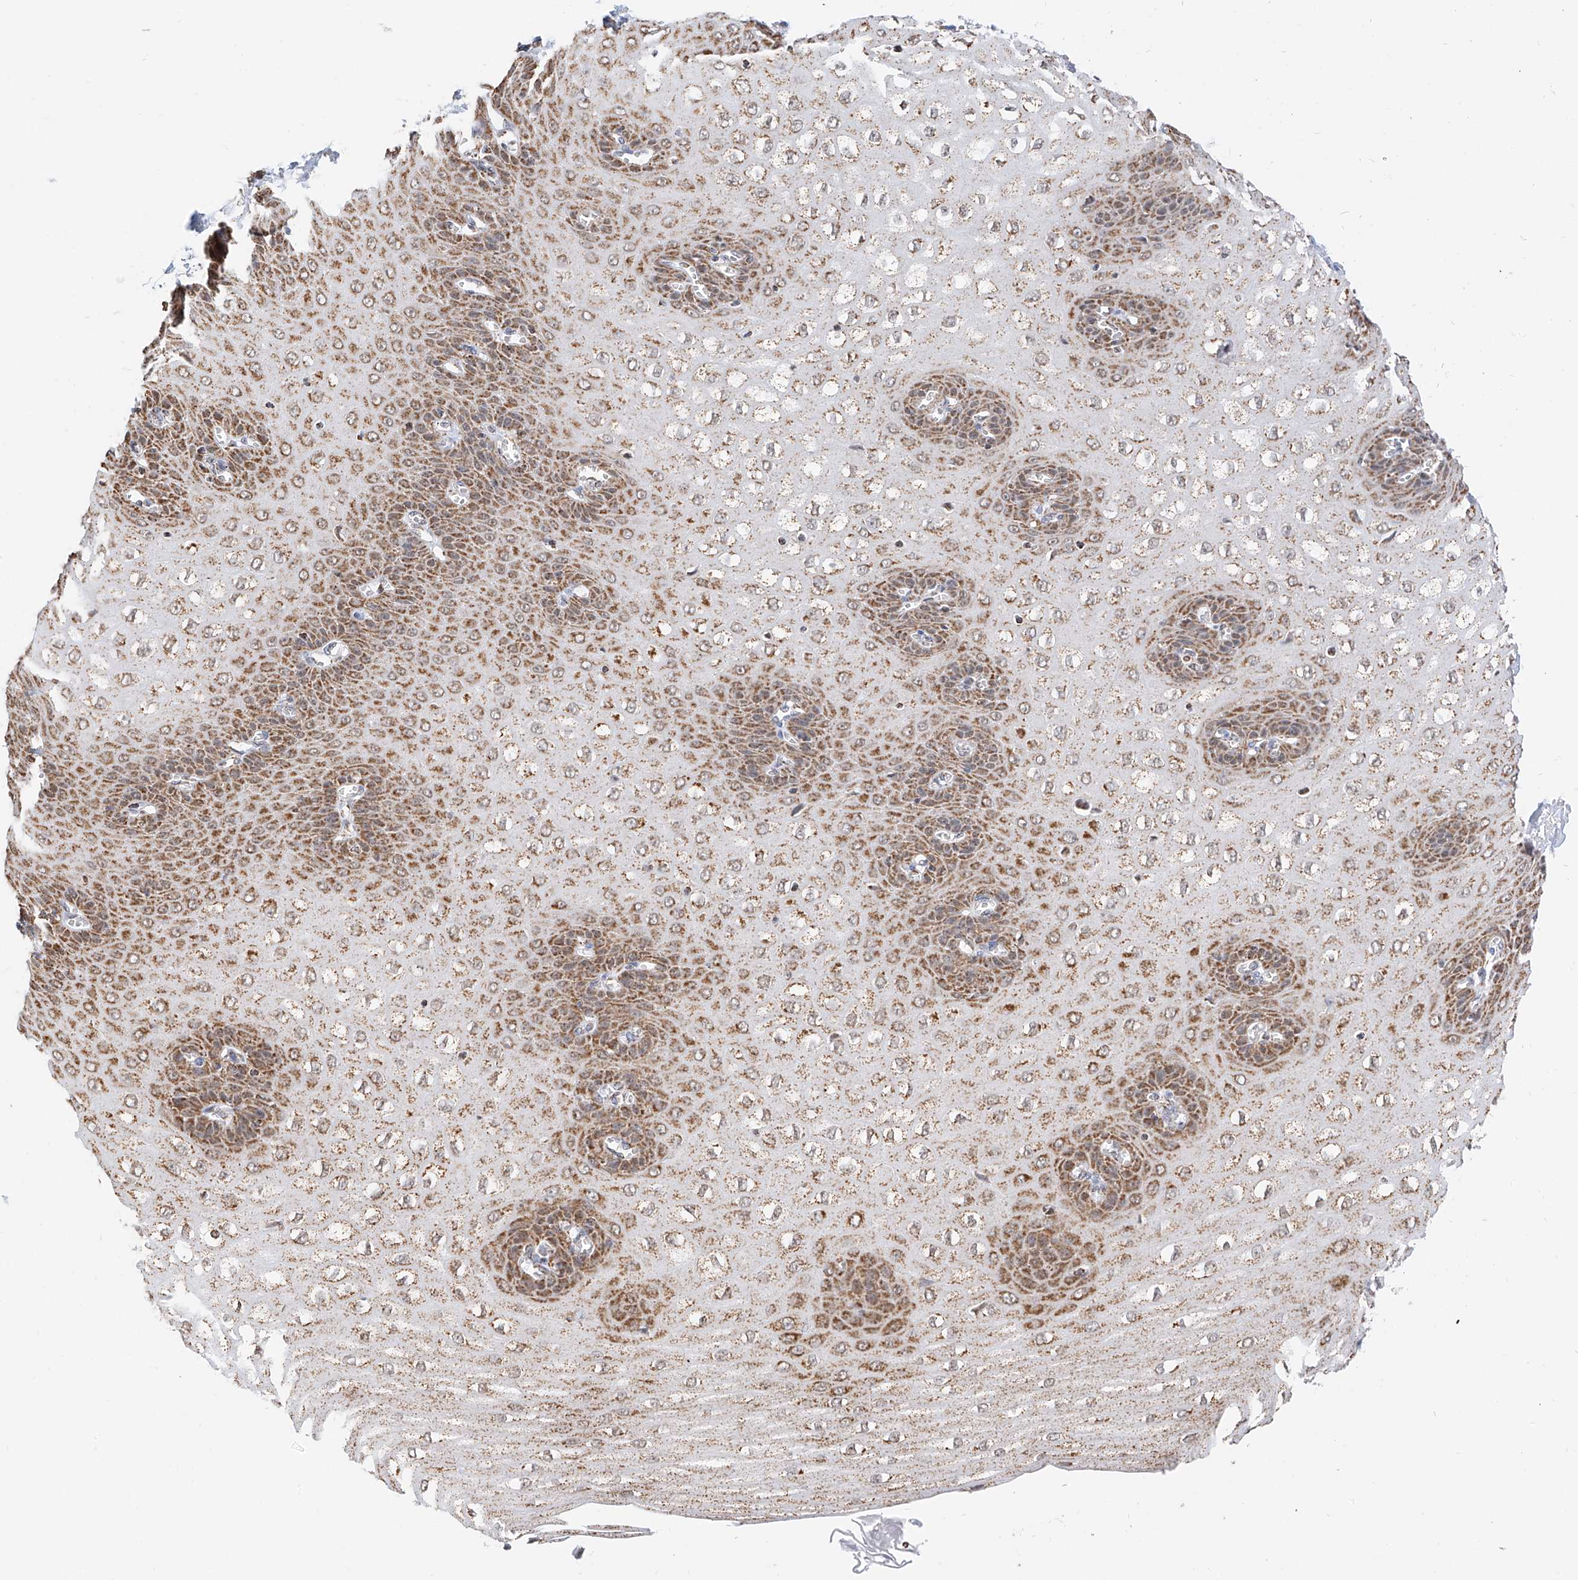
{"staining": {"intensity": "moderate", "quantity": ">75%", "location": "cytoplasmic/membranous"}, "tissue": "esophagus", "cell_type": "Squamous epithelial cells", "image_type": "normal", "snomed": [{"axis": "morphology", "description": "Normal tissue, NOS"}, {"axis": "topography", "description": "Esophagus"}], "caption": "IHC of unremarkable human esophagus displays medium levels of moderate cytoplasmic/membranous positivity in about >75% of squamous epithelial cells. The protein of interest is shown in brown color, while the nuclei are stained blue.", "gene": "NALCN", "patient": {"sex": "male", "age": 60}}